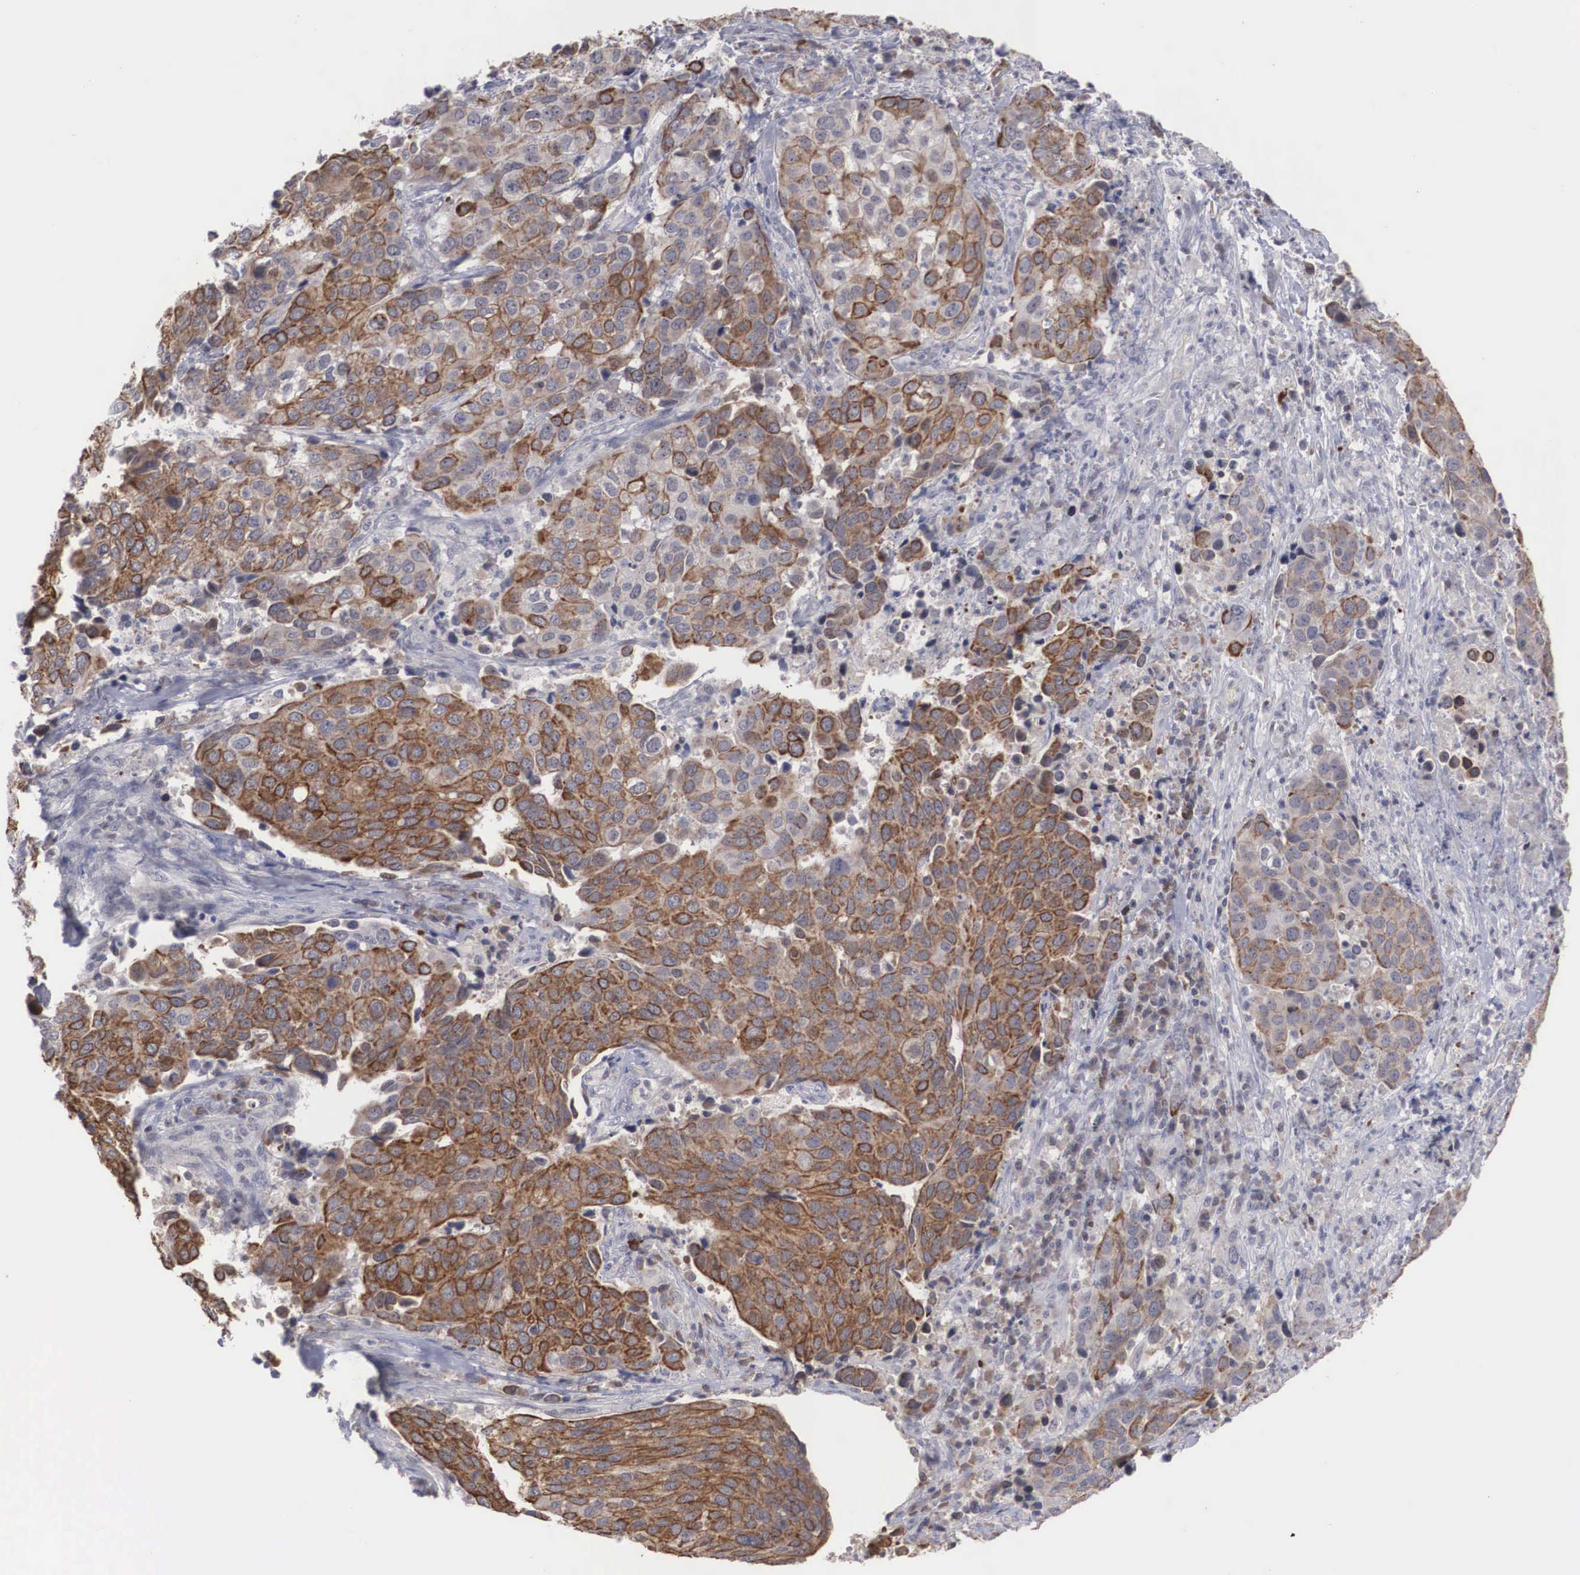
{"staining": {"intensity": "strong", "quantity": "25%-75%", "location": "cytoplasmic/membranous"}, "tissue": "cervical cancer", "cell_type": "Tumor cells", "image_type": "cancer", "snomed": [{"axis": "morphology", "description": "Squamous cell carcinoma, NOS"}, {"axis": "topography", "description": "Cervix"}], "caption": "Immunohistochemistry of human cervical cancer (squamous cell carcinoma) displays high levels of strong cytoplasmic/membranous expression in about 25%-75% of tumor cells. (DAB IHC with brightfield microscopy, high magnification).", "gene": "WDR89", "patient": {"sex": "female", "age": 54}}